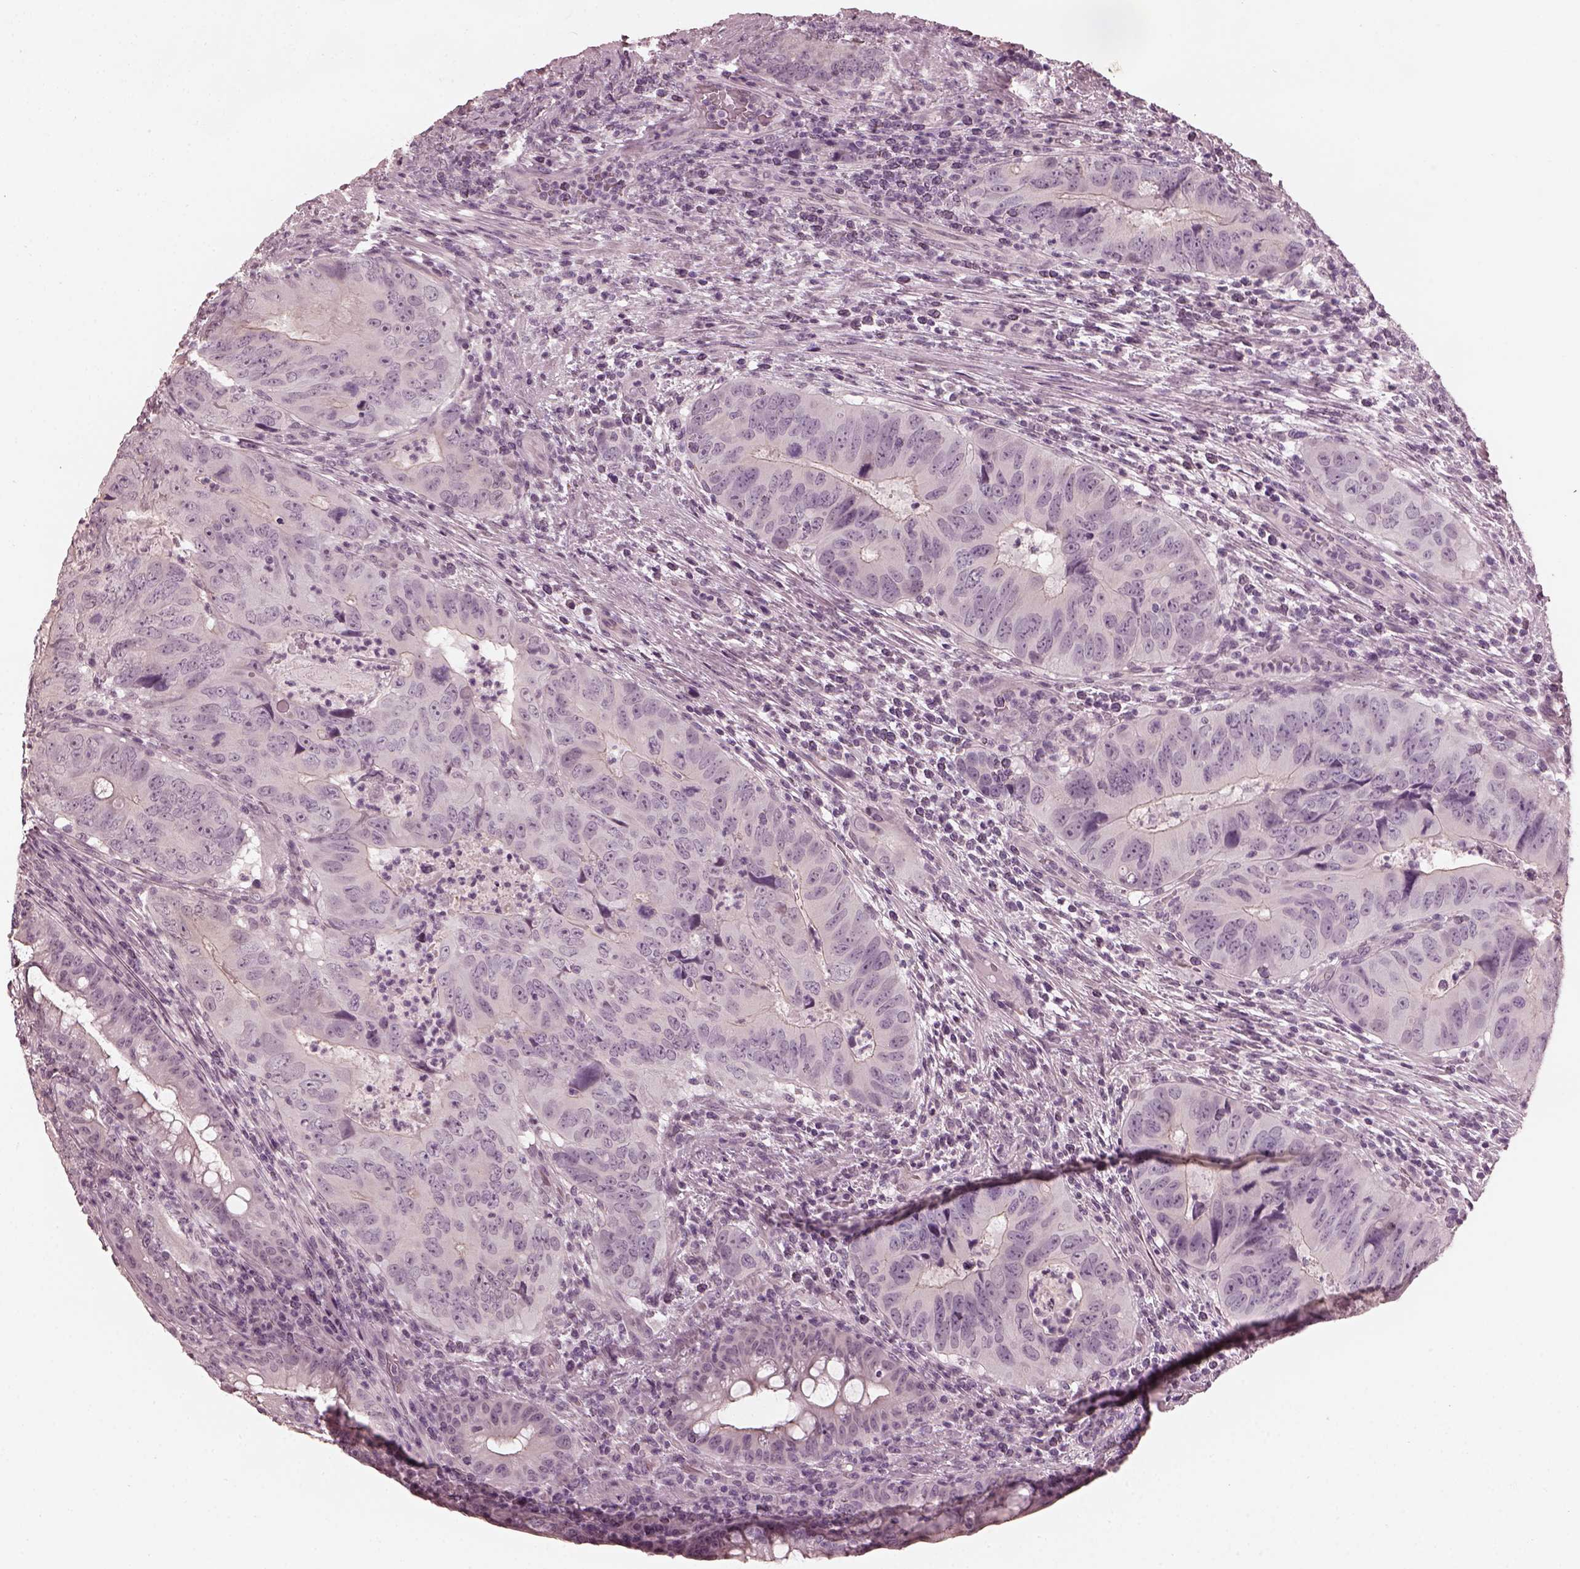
{"staining": {"intensity": "negative", "quantity": "none", "location": "none"}, "tissue": "colorectal cancer", "cell_type": "Tumor cells", "image_type": "cancer", "snomed": [{"axis": "morphology", "description": "Adenocarcinoma, NOS"}, {"axis": "topography", "description": "Colon"}], "caption": "This is a photomicrograph of immunohistochemistry staining of colorectal cancer (adenocarcinoma), which shows no staining in tumor cells.", "gene": "OPTC", "patient": {"sex": "male", "age": 79}}